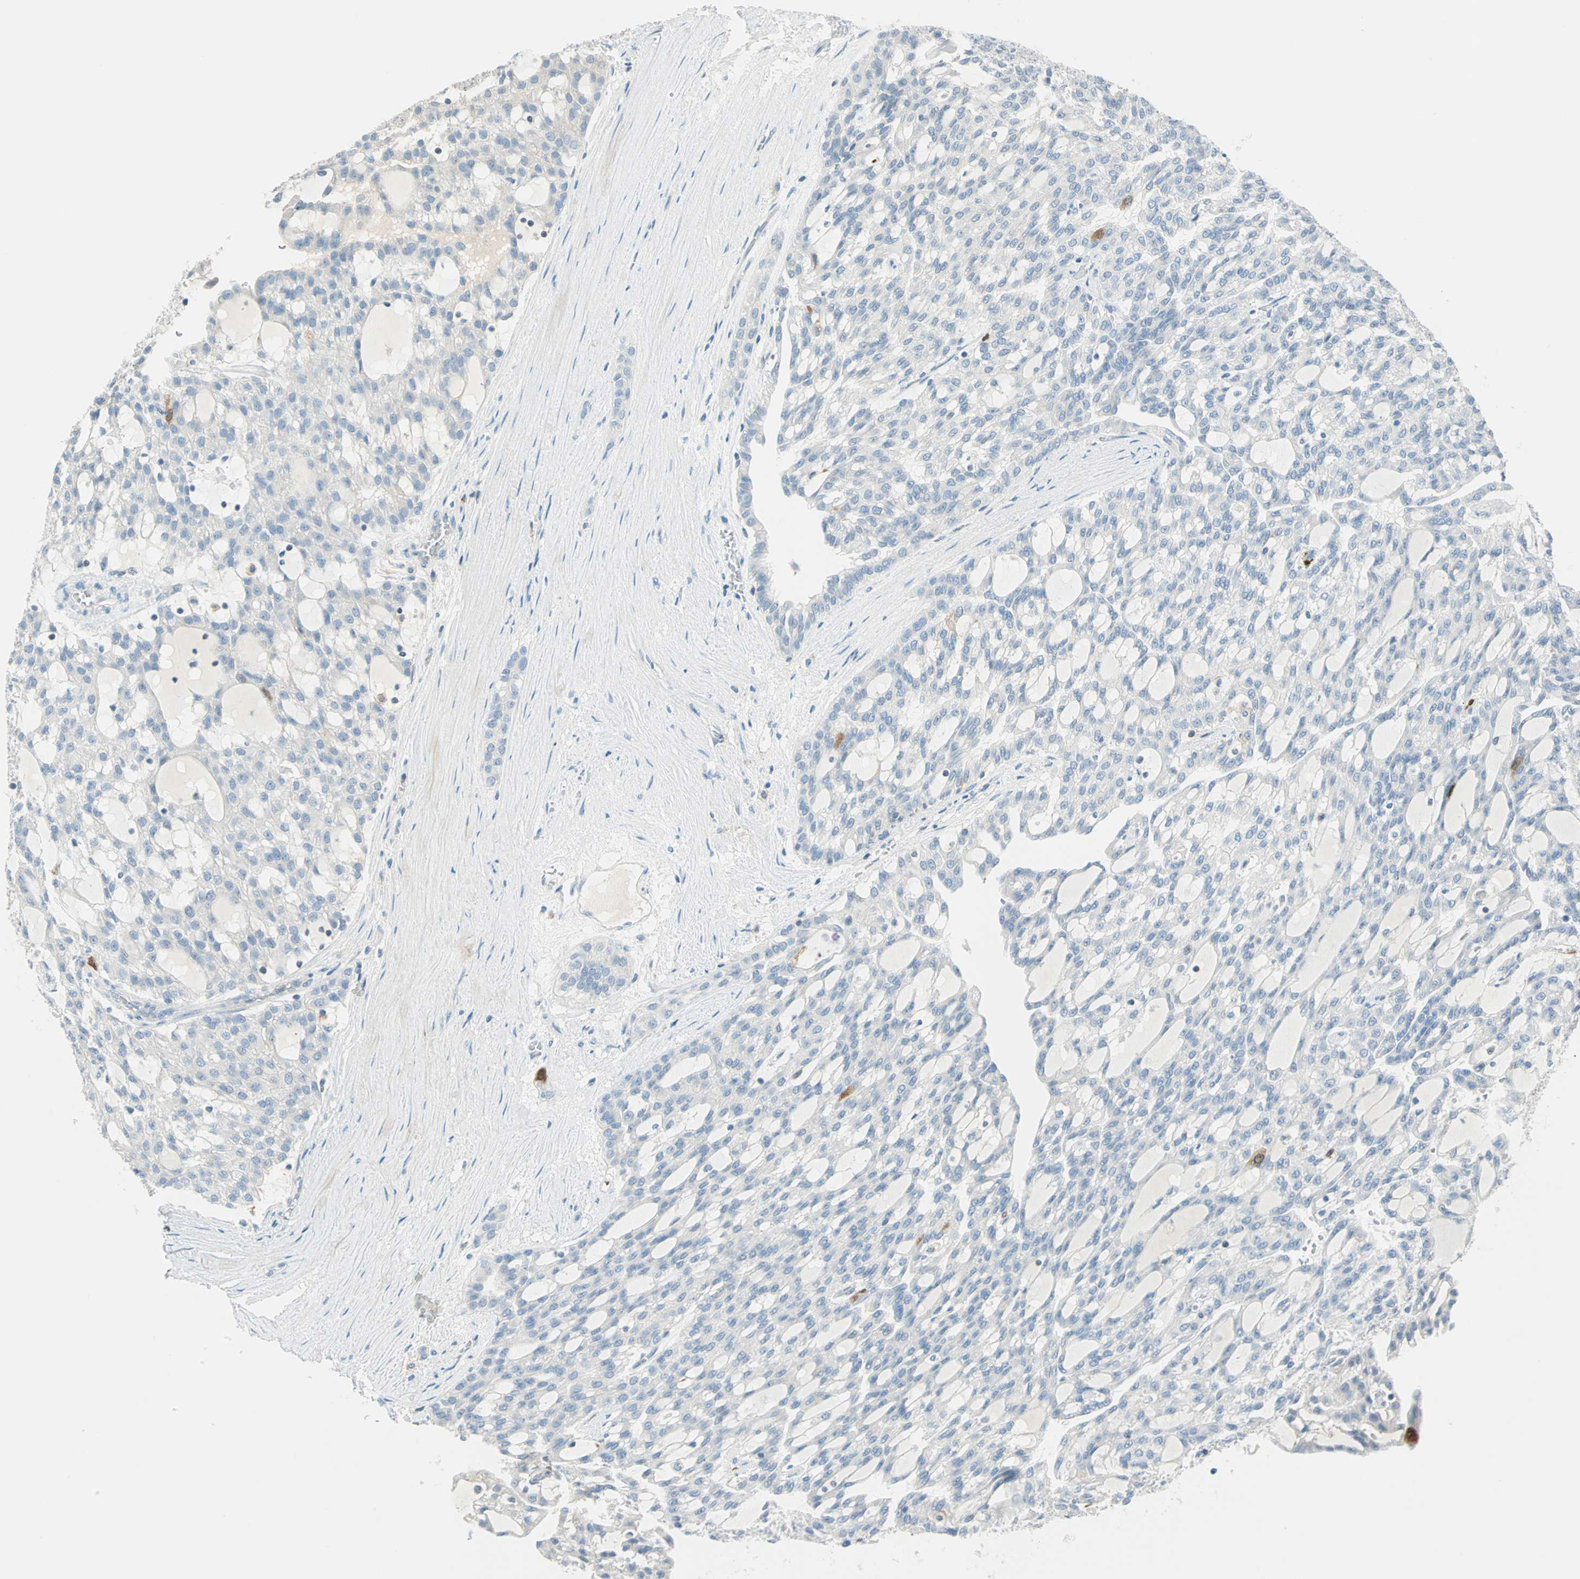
{"staining": {"intensity": "negative", "quantity": "none", "location": "none"}, "tissue": "renal cancer", "cell_type": "Tumor cells", "image_type": "cancer", "snomed": [{"axis": "morphology", "description": "Adenocarcinoma, NOS"}, {"axis": "topography", "description": "Kidney"}], "caption": "Renal cancer was stained to show a protein in brown. There is no significant expression in tumor cells.", "gene": "PTTG1", "patient": {"sex": "male", "age": 63}}